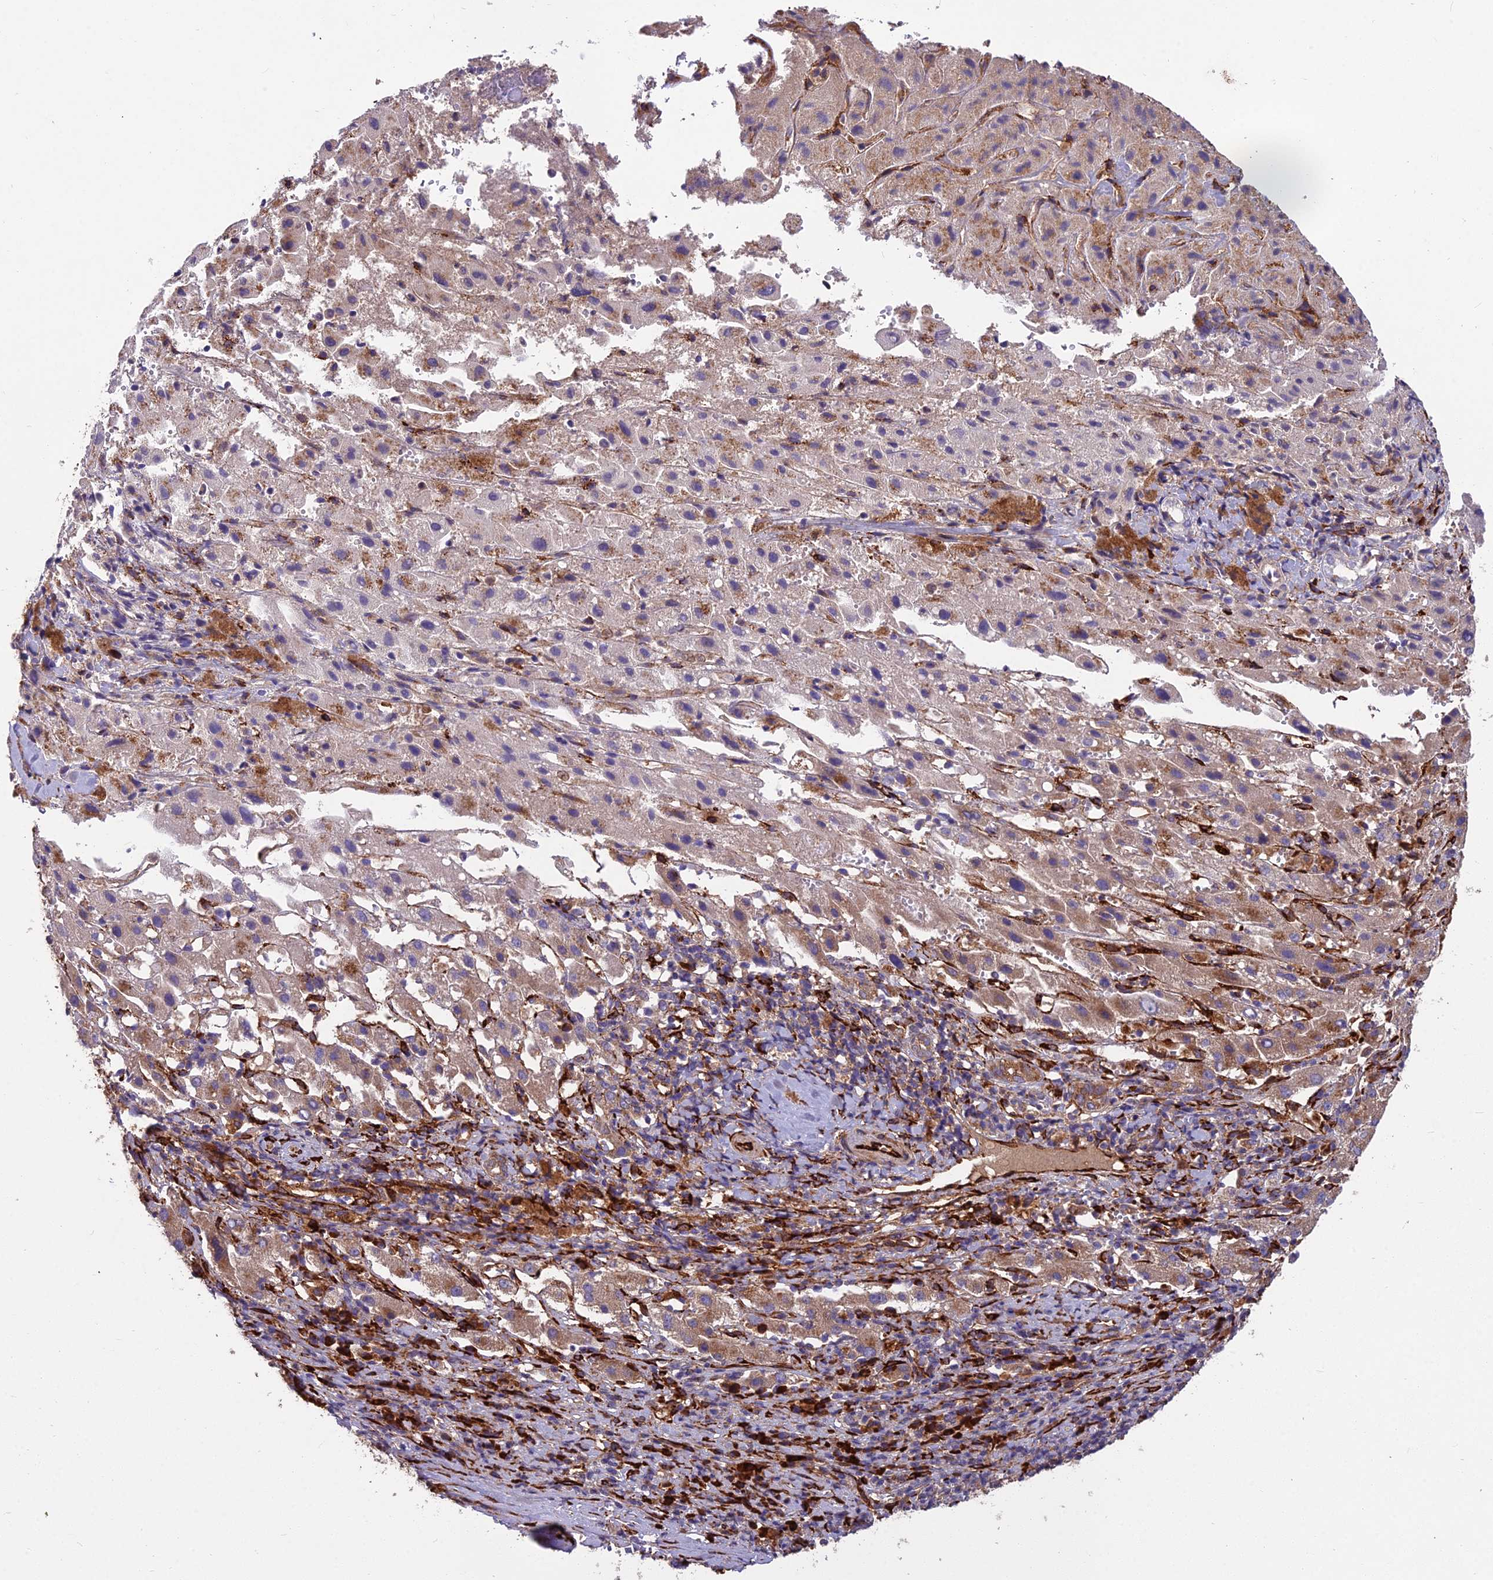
{"staining": {"intensity": "moderate", "quantity": "25%-75%", "location": "cytoplasmic/membranous"}, "tissue": "liver cancer", "cell_type": "Tumor cells", "image_type": "cancer", "snomed": [{"axis": "morphology", "description": "Carcinoma, Hepatocellular, NOS"}, {"axis": "topography", "description": "Liver"}], "caption": "Liver cancer (hepatocellular carcinoma) stained with DAB (3,3'-diaminobenzidine) immunohistochemistry displays medium levels of moderate cytoplasmic/membranous expression in approximately 25%-75% of tumor cells.", "gene": "NDUFAF7", "patient": {"sex": "female", "age": 58}}